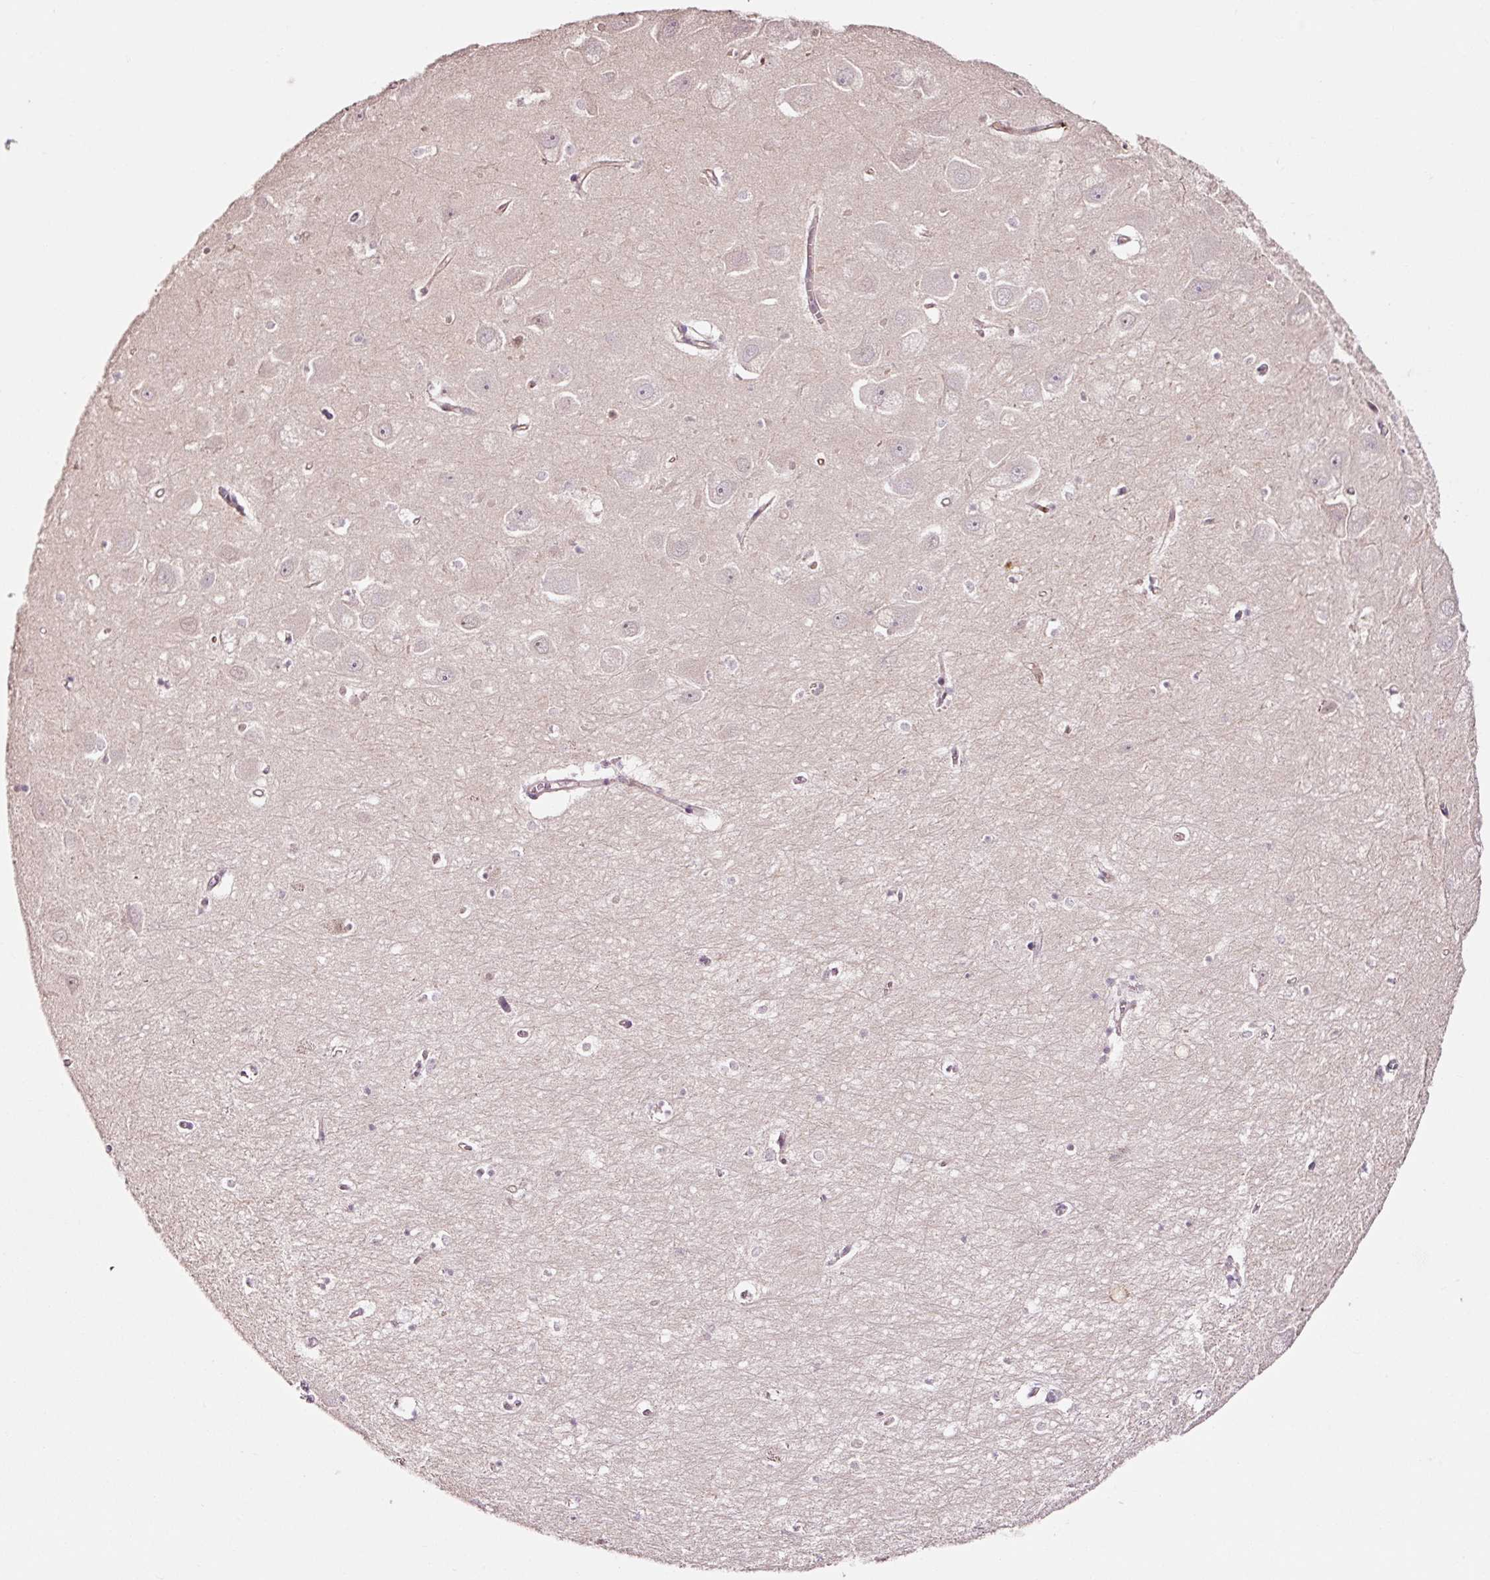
{"staining": {"intensity": "weak", "quantity": "<25%", "location": "nuclear"}, "tissue": "hippocampus", "cell_type": "Glial cells", "image_type": "normal", "snomed": [{"axis": "morphology", "description": "Normal tissue, NOS"}, {"axis": "topography", "description": "Hippocampus"}], "caption": "The image demonstrates no significant expression in glial cells of hippocampus. (Stains: DAB (3,3'-diaminobenzidine) immunohistochemistry with hematoxylin counter stain, Microscopy: brightfield microscopy at high magnification).", "gene": "FBXL14", "patient": {"sex": "female", "age": 64}}